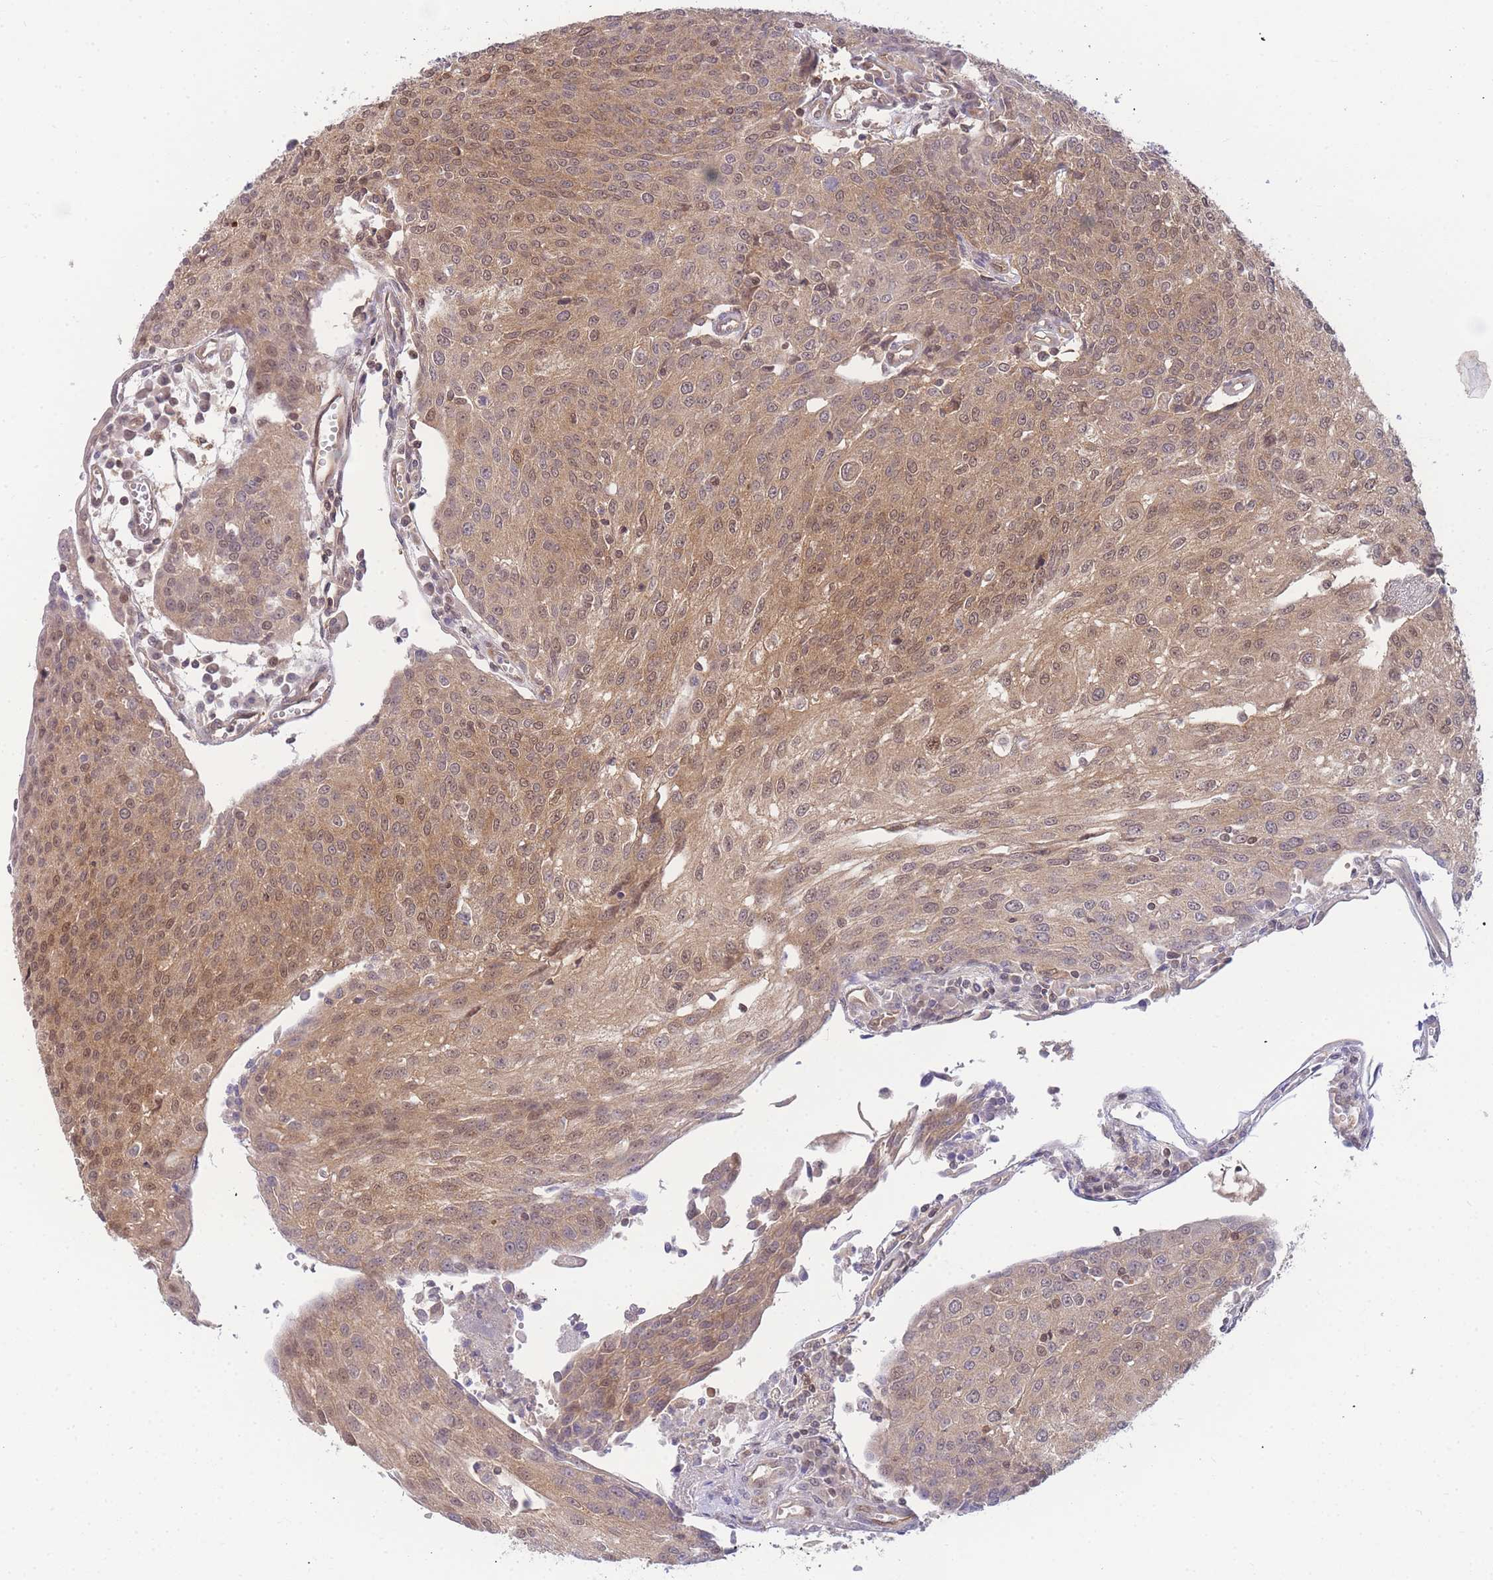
{"staining": {"intensity": "moderate", "quantity": ">75%", "location": "cytoplasmic/membranous,nuclear"}, "tissue": "urothelial cancer", "cell_type": "Tumor cells", "image_type": "cancer", "snomed": [{"axis": "morphology", "description": "Urothelial carcinoma, High grade"}, {"axis": "topography", "description": "Urinary bladder"}], "caption": "Protein expression analysis of urothelial carcinoma (high-grade) displays moderate cytoplasmic/membranous and nuclear expression in about >75% of tumor cells.", "gene": "KIAA1191", "patient": {"sex": "female", "age": 85}}